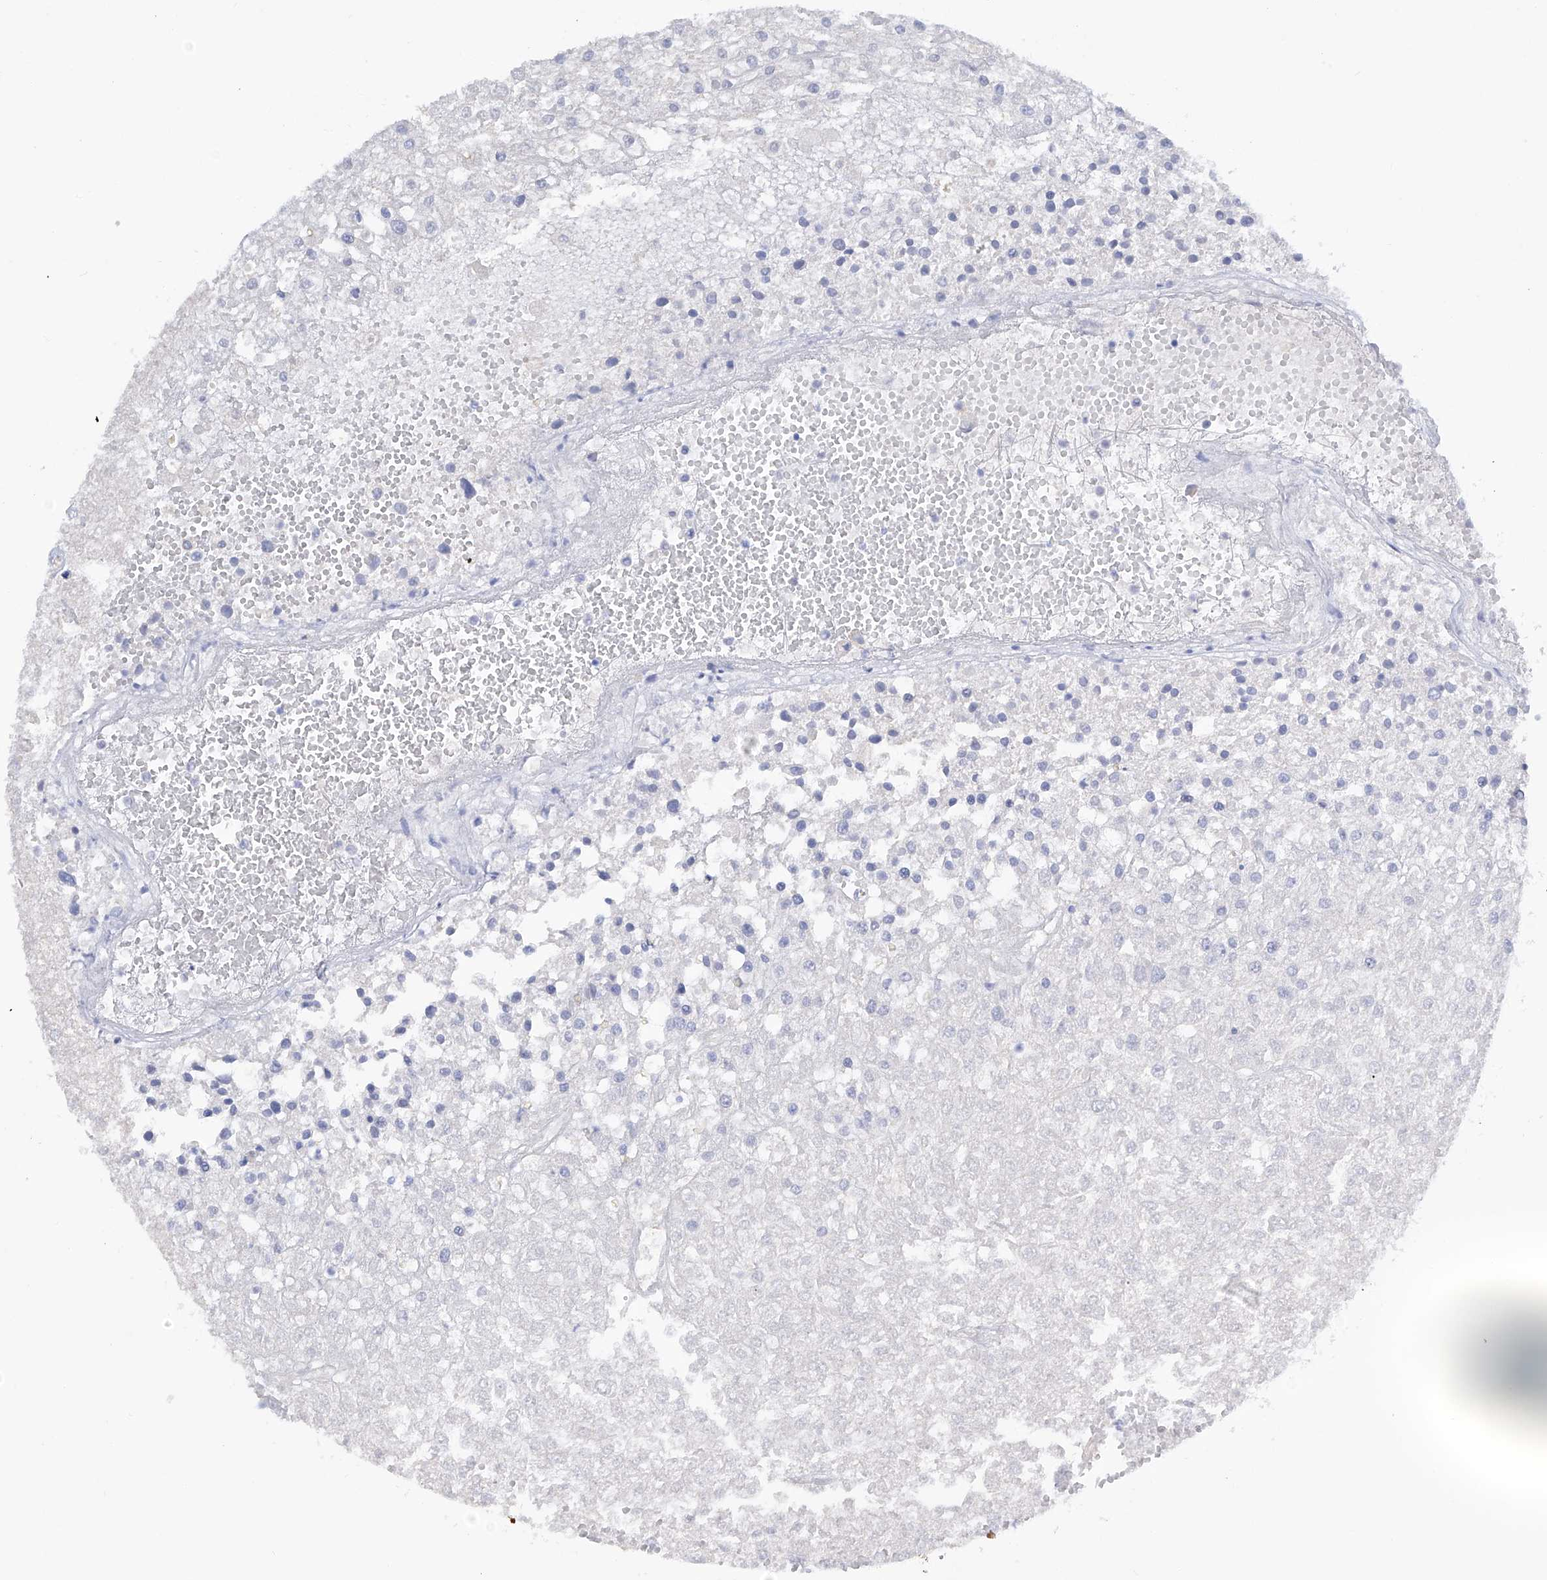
{"staining": {"intensity": "negative", "quantity": "none", "location": "none"}, "tissue": "renal cancer", "cell_type": "Tumor cells", "image_type": "cancer", "snomed": [{"axis": "morphology", "description": "Adenocarcinoma, NOS"}, {"axis": "topography", "description": "Kidney"}], "caption": "Renal adenocarcinoma was stained to show a protein in brown. There is no significant positivity in tumor cells.", "gene": "PGM3", "patient": {"sex": "female", "age": 54}}